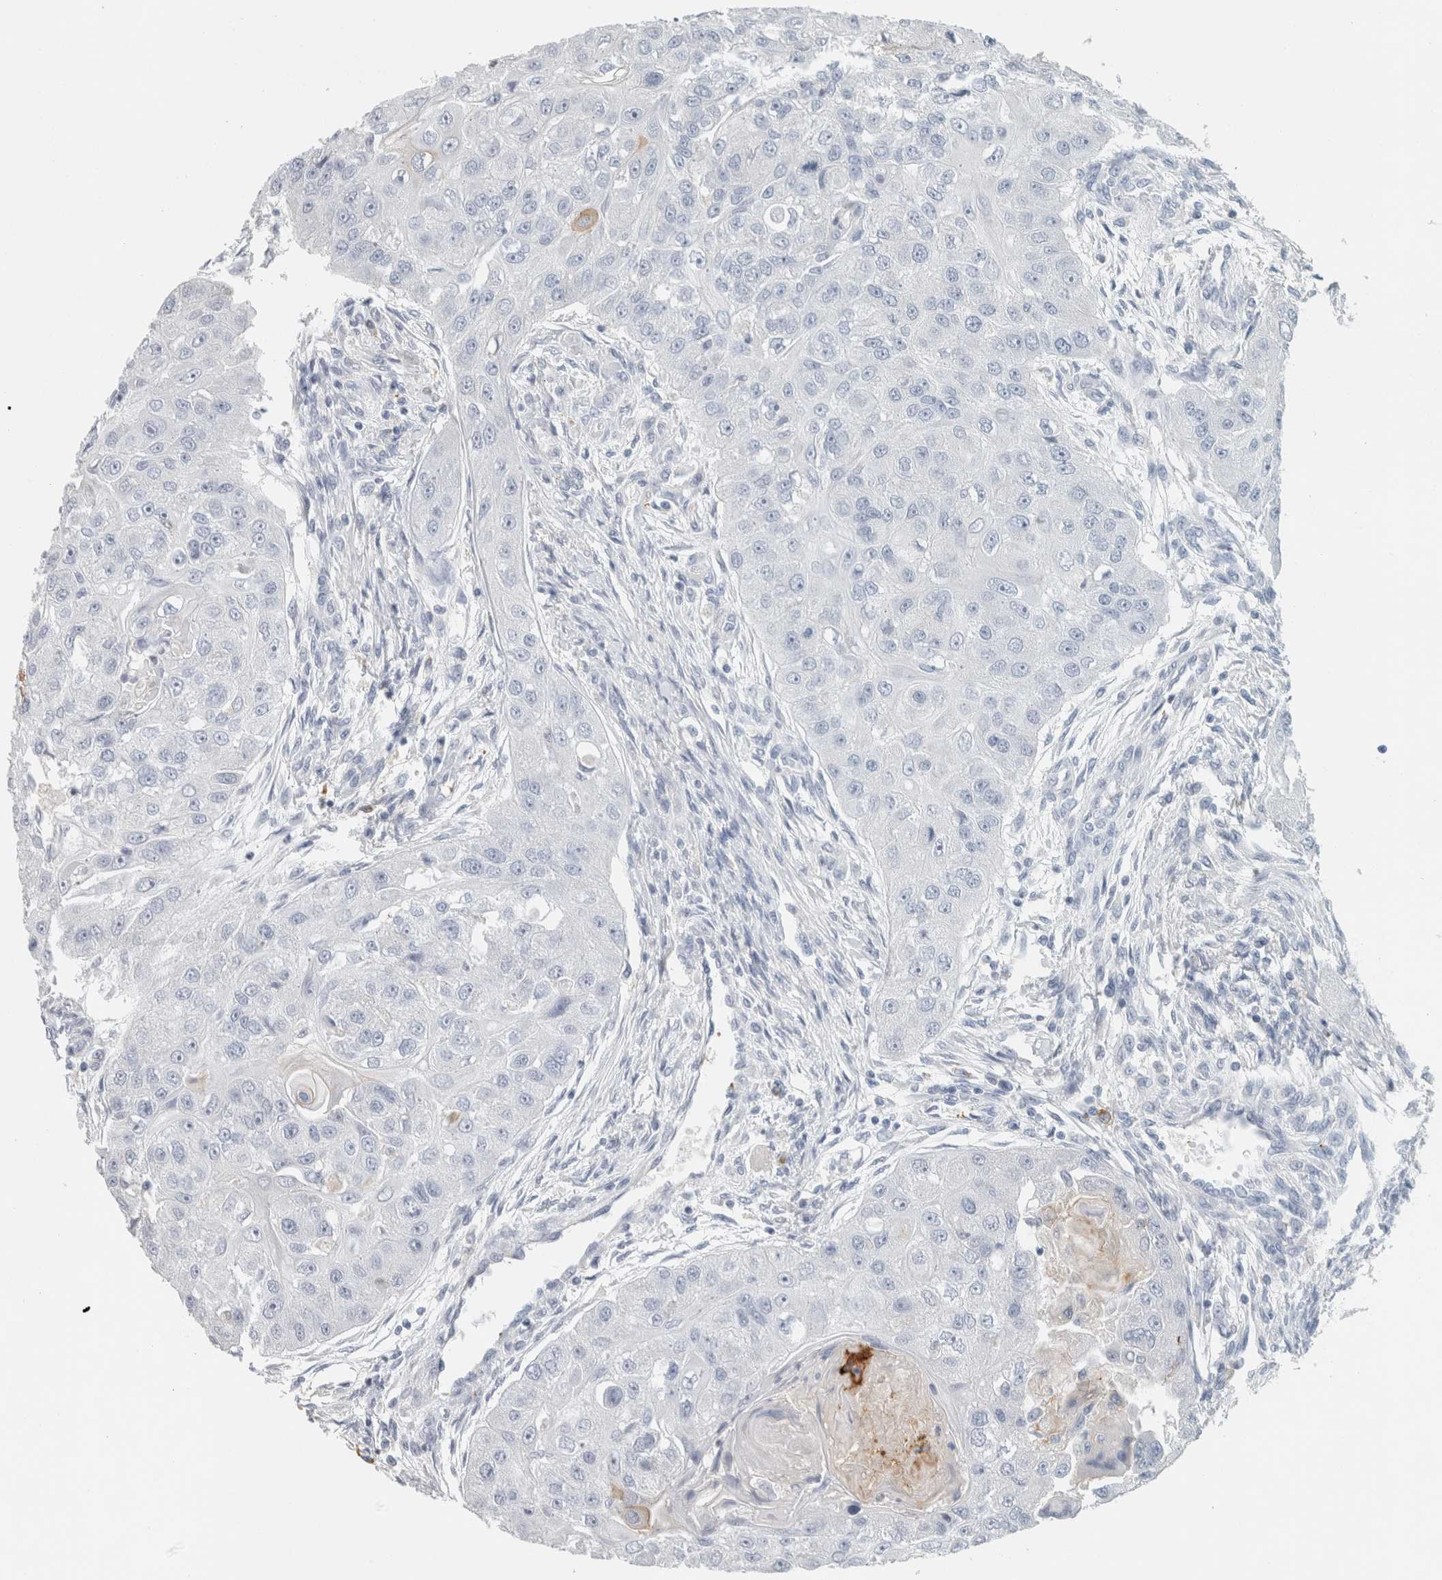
{"staining": {"intensity": "negative", "quantity": "none", "location": "none"}, "tissue": "head and neck cancer", "cell_type": "Tumor cells", "image_type": "cancer", "snomed": [{"axis": "morphology", "description": "Normal tissue, NOS"}, {"axis": "morphology", "description": "Squamous cell carcinoma, NOS"}, {"axis": "topography", "description": "Skeletal muscle"}, {"axis": "topography", "description": "Head-Neck"}], "caption": "Immunohistochemistry (IHC) image of neoplastic tissue: head and neck cancer stained with DAB (3,3'-diaminobenzidine) reveals no significant protein positivity in tumor cells.", "gene": "CD36", "patient": {"sex": "male", "age": 51}}